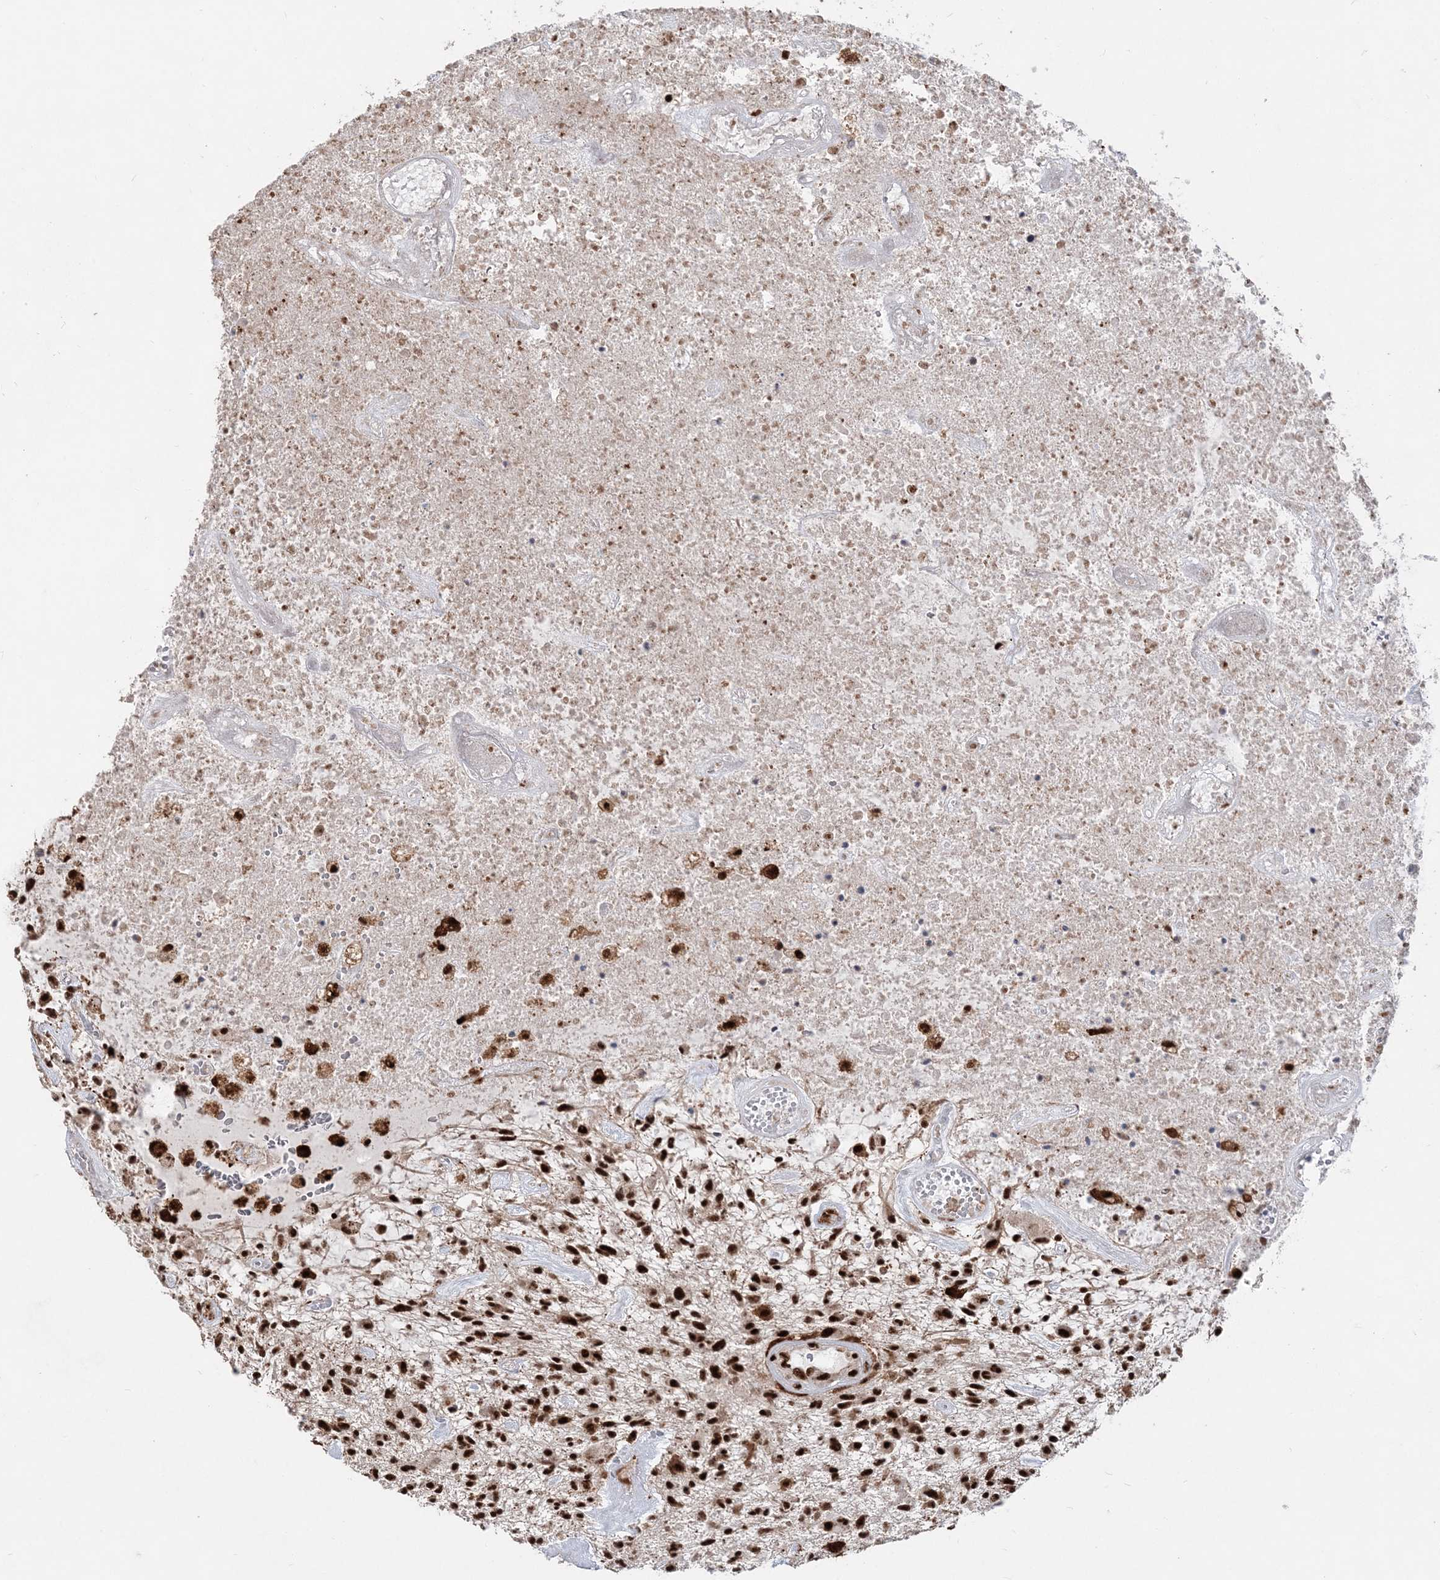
{"staining": {"intensity": "strong", "quantity": ">75%", "location": "nuclear"}, "tissue": "glioma", "cell_type": "Tumor cells", "image_type": "cancer", "snomed": [{"axis": "morphology", "description": "Glioma, malignant, High grade"}, {"axis": "topography", "description": "Brain"}], "caption": "The micrograph displays immunohistochemical staining of malignant high-grade glioma. There is strong nuclear staining is present in approximately >75% of tumor cells. (brown staining indicates protein expression, while blue staining denotes nuclei).", "gene": "RBM17", "patient": {"sex": "male", "age": 47}}